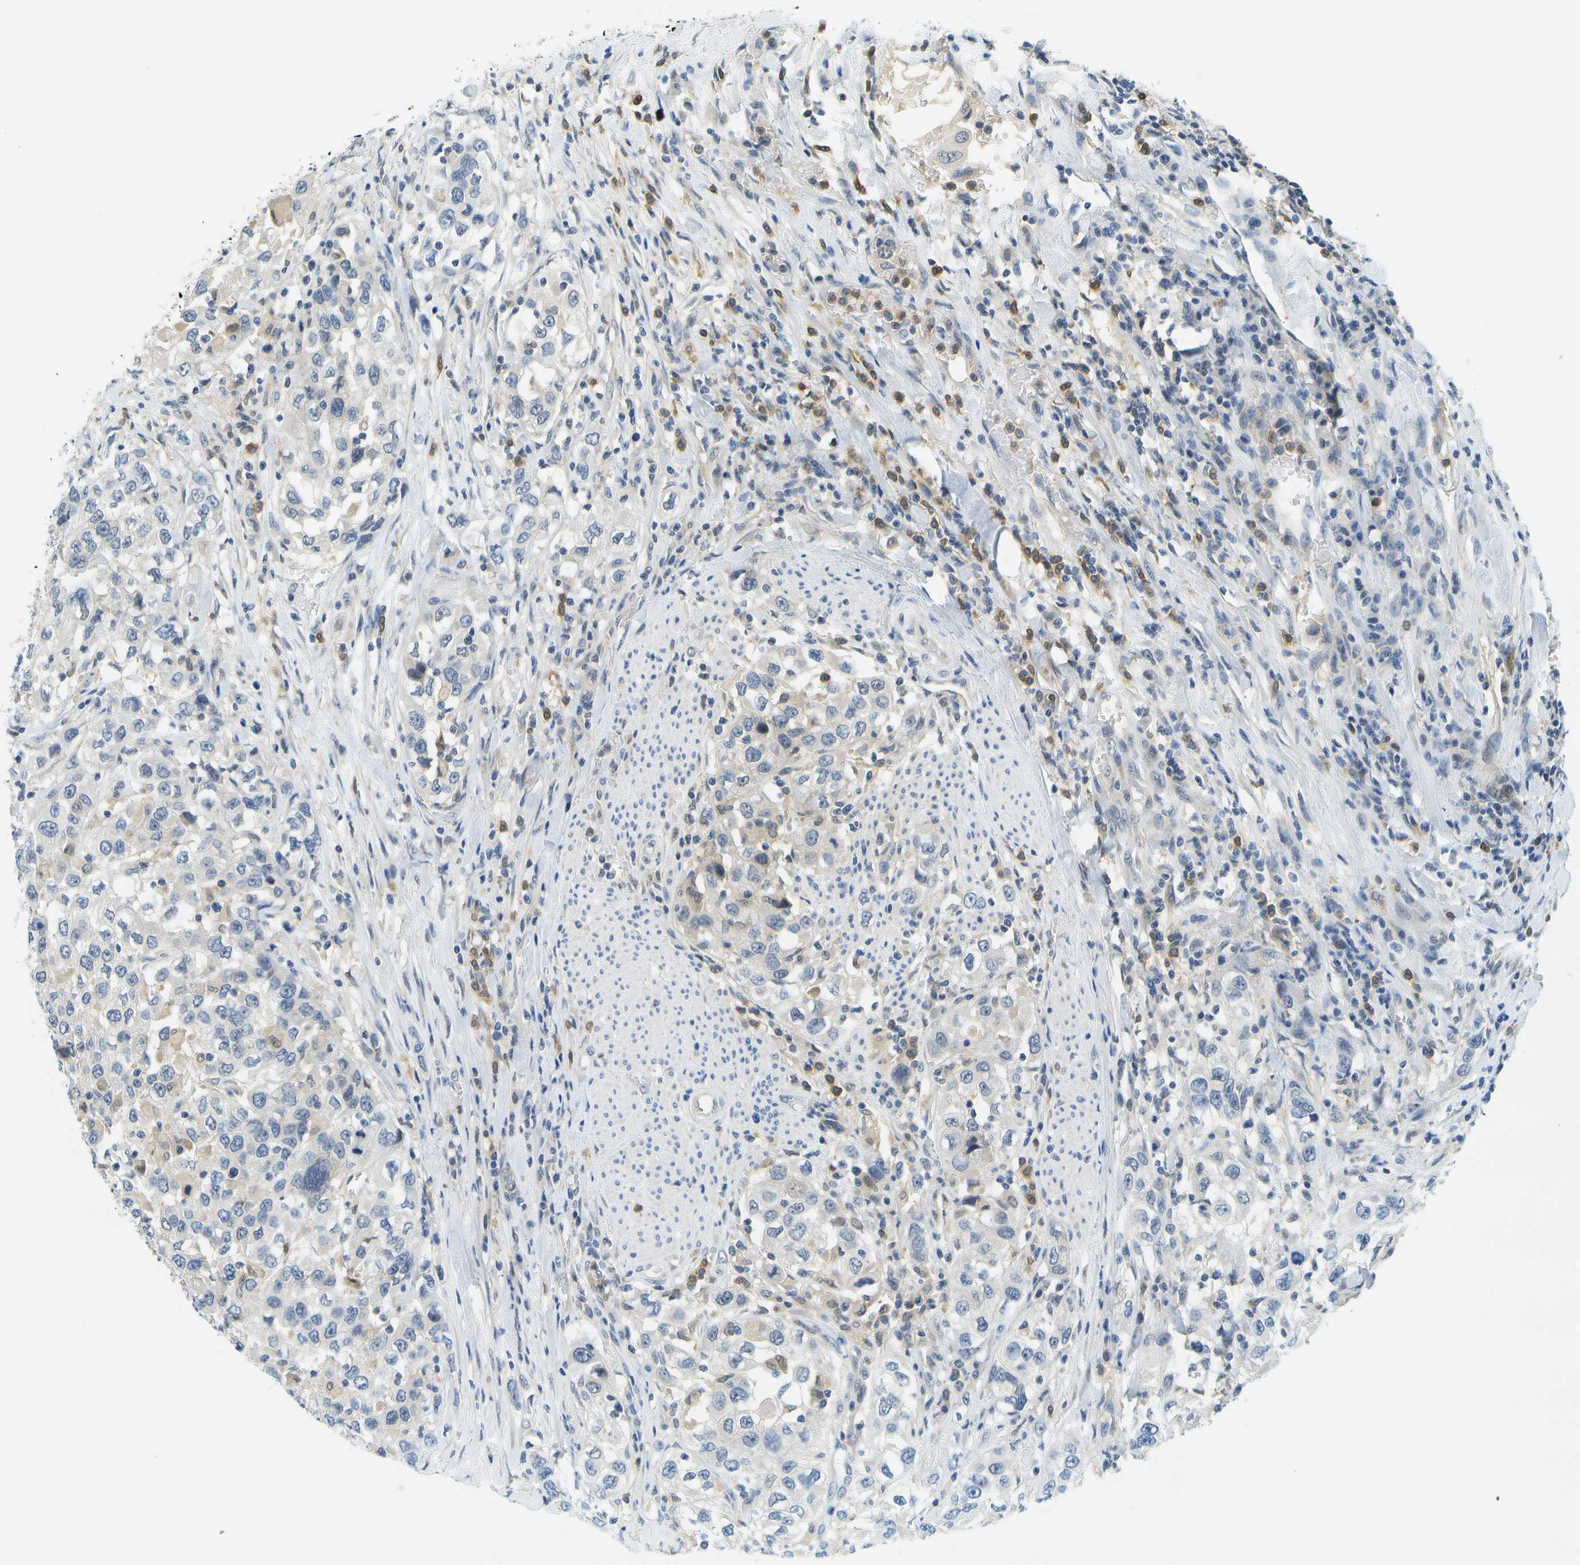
{"staining": {"intensity": "weak", "quantity": "<25%", "location": "cytoplasmic/membranous"}, "tissue": "urothelial cancer", "cell_type": "Tumor cells", "image_type": "cancer", "snomed": [{"axis": "morphology", "description": "Urothelial carcinoma, High grade"}, {"axis": "topography", "description": "Urinary bladder"}], "caption": "This photomicrograph is of urothelial cancer stained with immunohistochemistry to label a protein in brown with the nuclei are counter-stained blue. There is no staining in tumor cells.", "gene": "RASGRP2", "patient": {"sex": "female", "age": 80}}